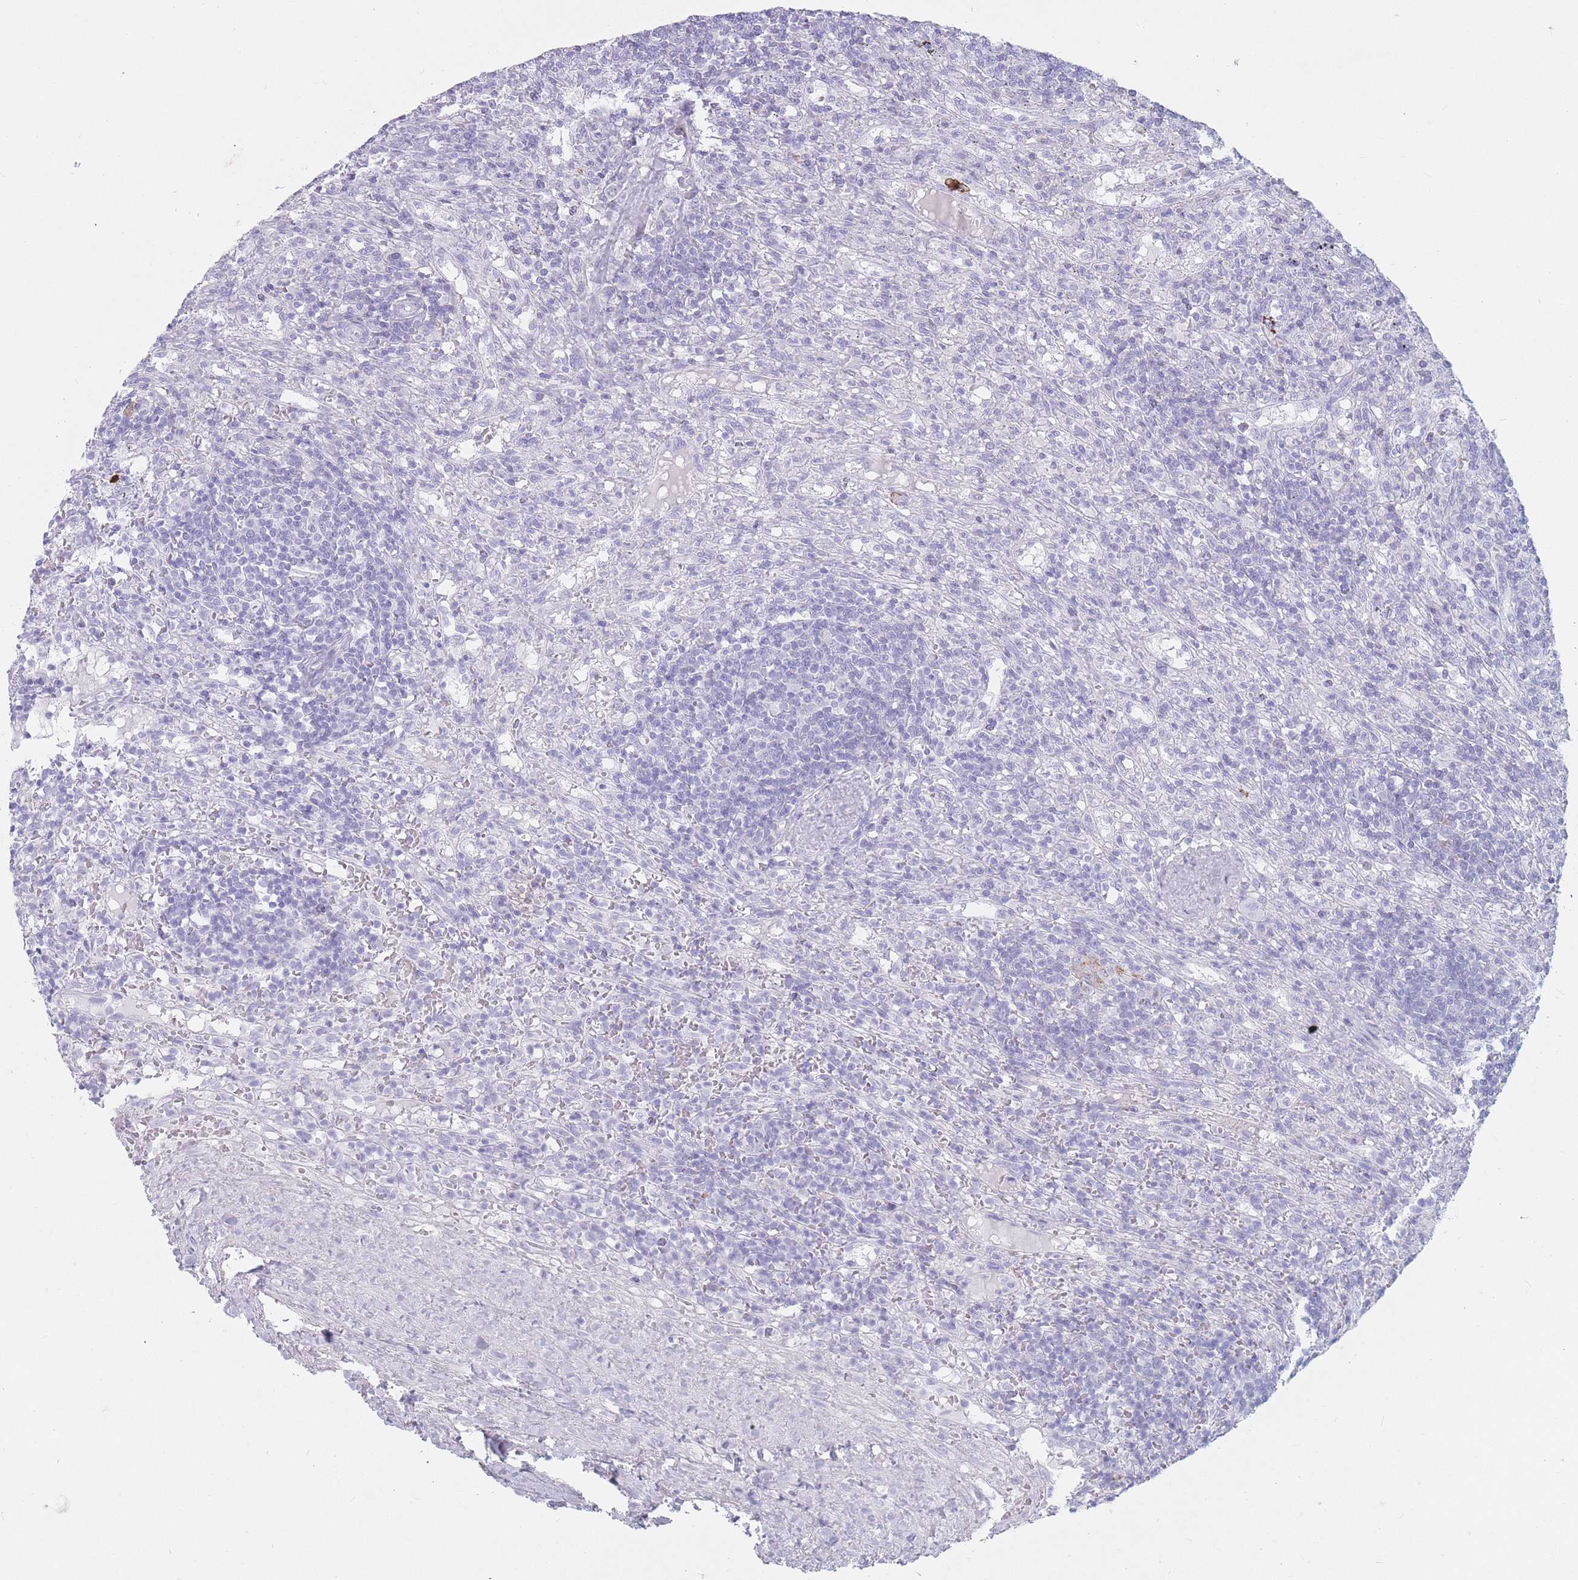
{"staining": {"intensity": "negative", "quantity": "none", "location": "none"}, "tissue": "lymphoma", "cell_type": "Tumor cells", "image_type": "cancer", "snomed": [{"axis": "morphology", "description": "Malignant lymphoma, non-Hodgkin's type, Low grade"}, {"axis": "topography", "description": "Spleen"}], "caption": "IHC image of lymphoma stained for a protein (brown), which displays no positivity in tumor cells. (Immunohistochemistry (ihc), brightfield microscopy, high magnification).", "gene": "ST3GAL5", "patient": {"sex": "male", "age": 76}}